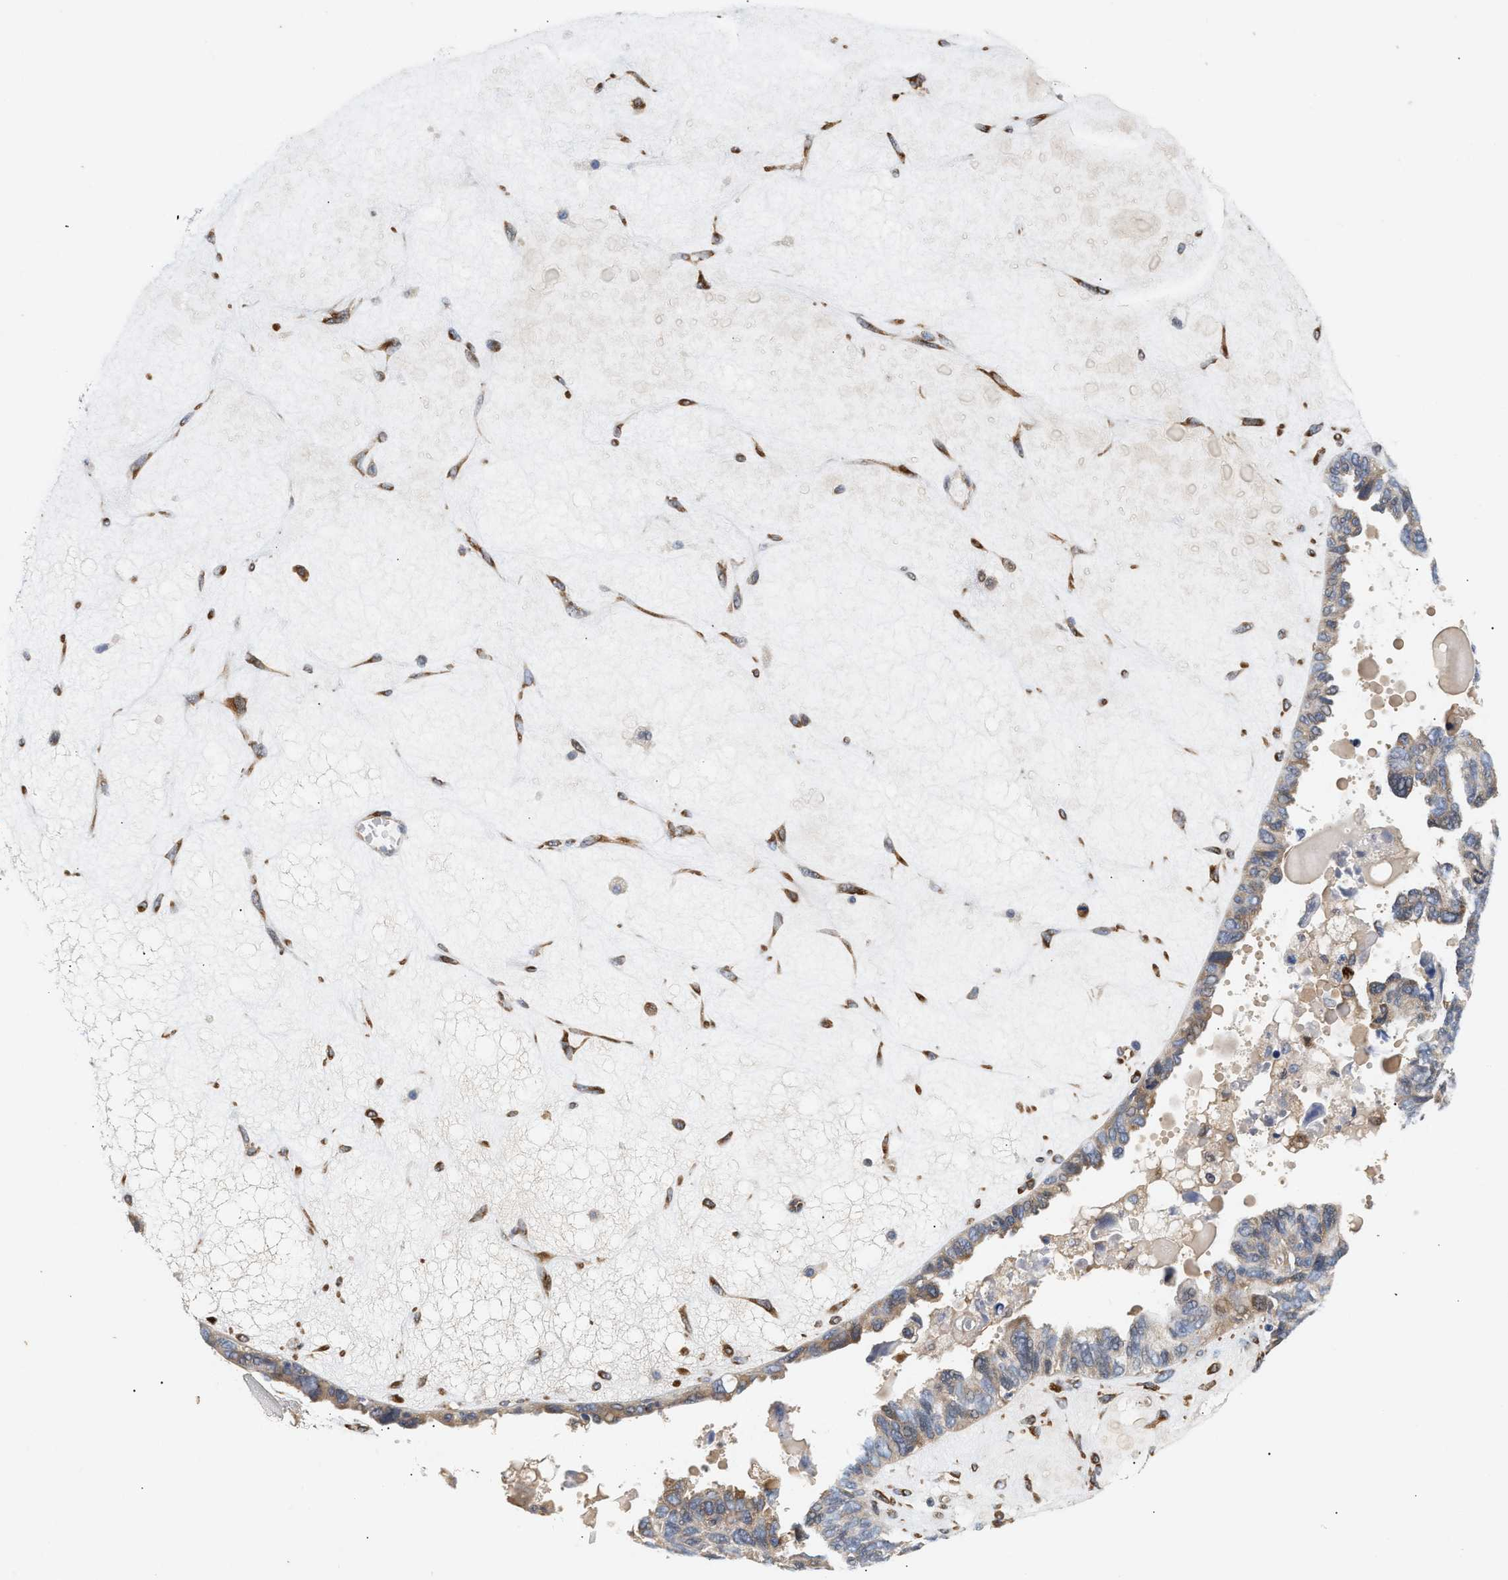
{"staining": {"intensity": "moderate", "quantity": "<25%", "location": "cytoplasmic/membranous"}, "tissue": "ovarian cancer", "cell_type": "Tumor cells", "image_type": "cancer", "snomed": [{"axis": "morphology", "description": "Cystadenocarcinoma, serous, NOS"}, {"axis": "topography", "description": "Ovary"}], "caption": "IHC (DAB (3,3'-diaminobenzidine)) staining of human ovarian cancer (serous cystadenocarcinoma) displays moderate cytoplasmic/membranous protein expression in about <25% of tumor cells.", "gene": "PLCD1", "patient": {"sex": "female", "age": 79}}